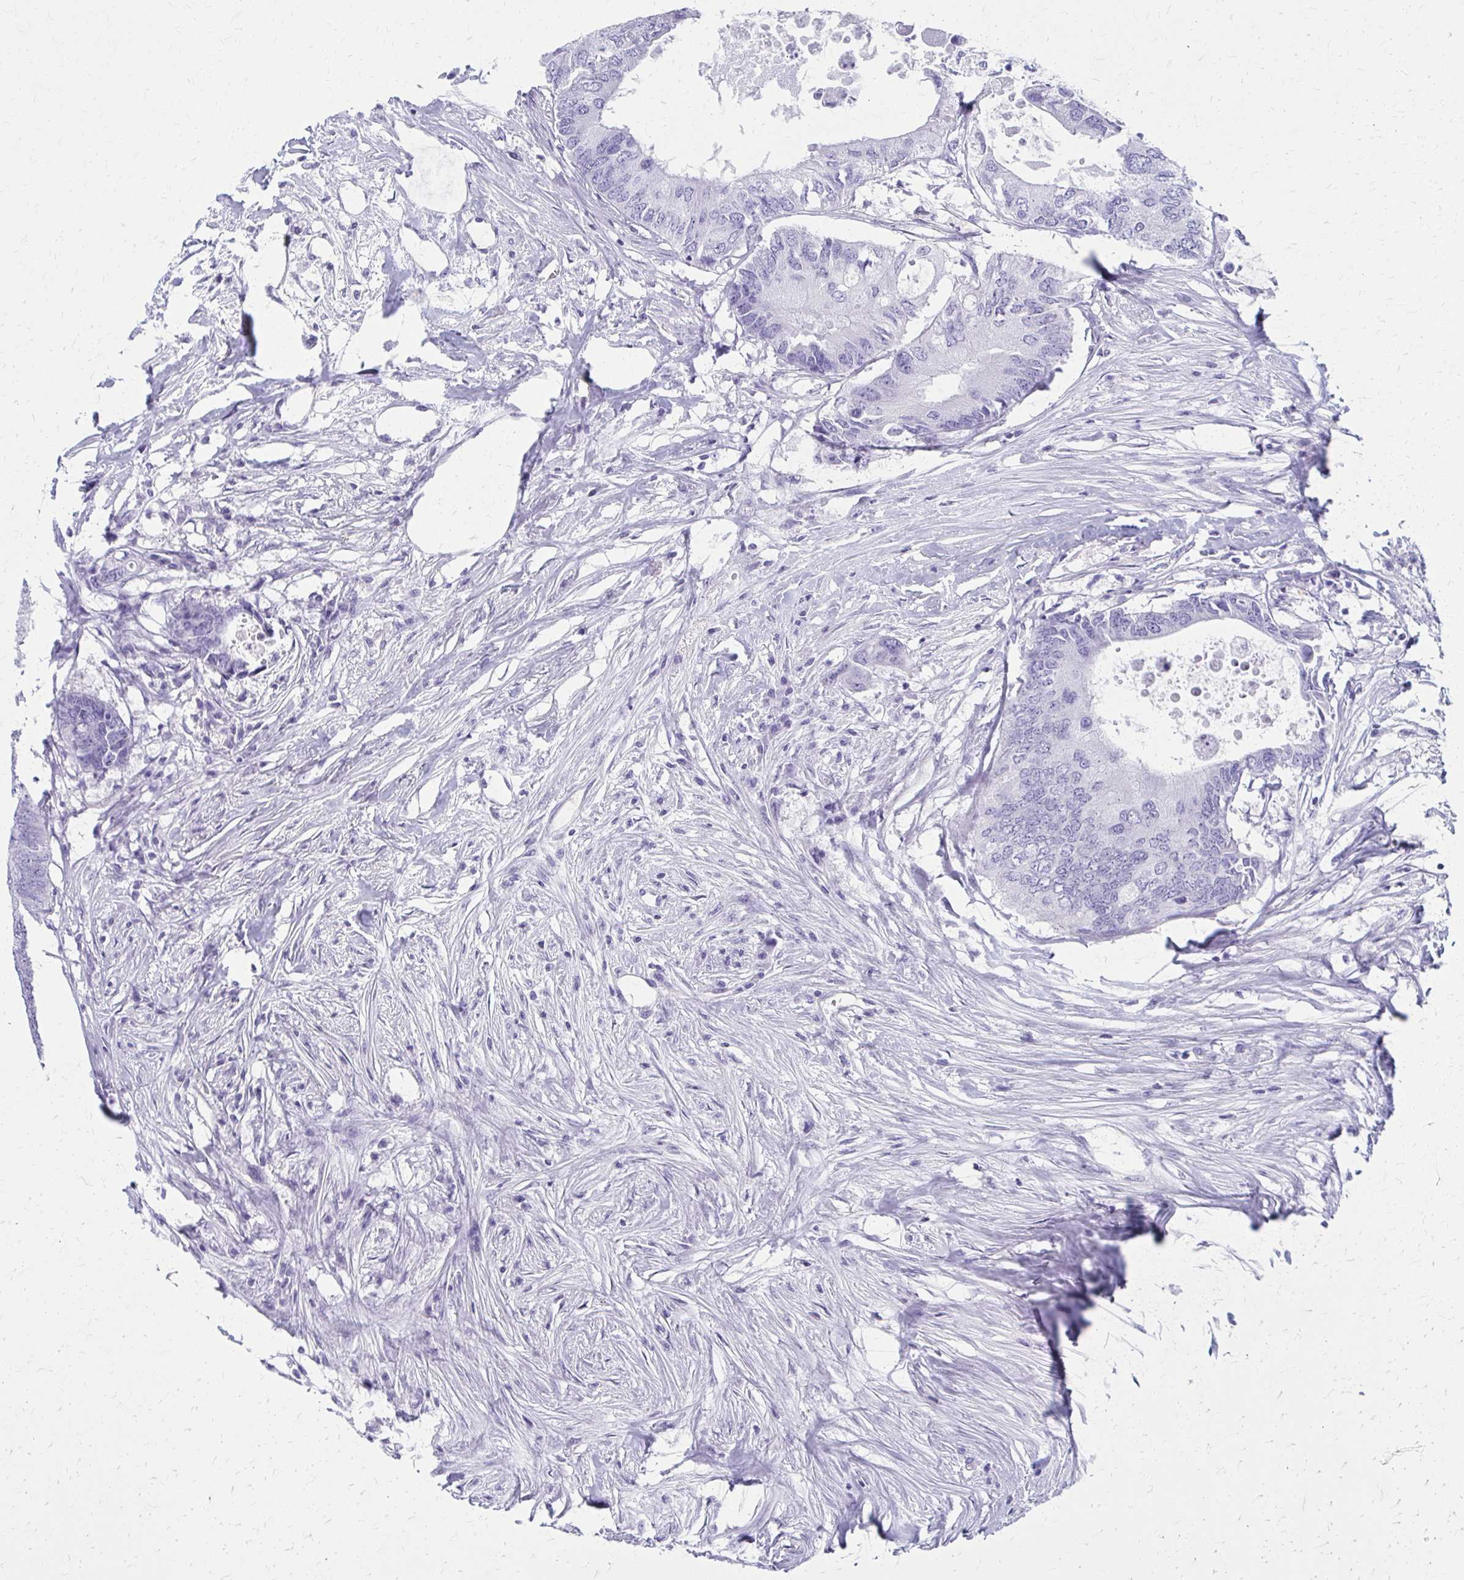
{"staining": {"intensity": "negative", "quantity": "none", "location": "none"}, "tissue": "colorectal cancer", "cell_type": "Tumor cells", "image_type": "cancer", "snomed": [{"axis": "morphology", "description": "Adenocarcinoma, NOS"}, {"axis": "topography", "description": "Colon"}], "caption": "High magnification brightfield microscopy of adenocarcinoma (colorectal) stained with DAB (brown) and counterstained with hematoxylin (blue): tumor cells show no significant expression.", "gene": "CELF5", "patient": {"sex": "male", "age": 71}}